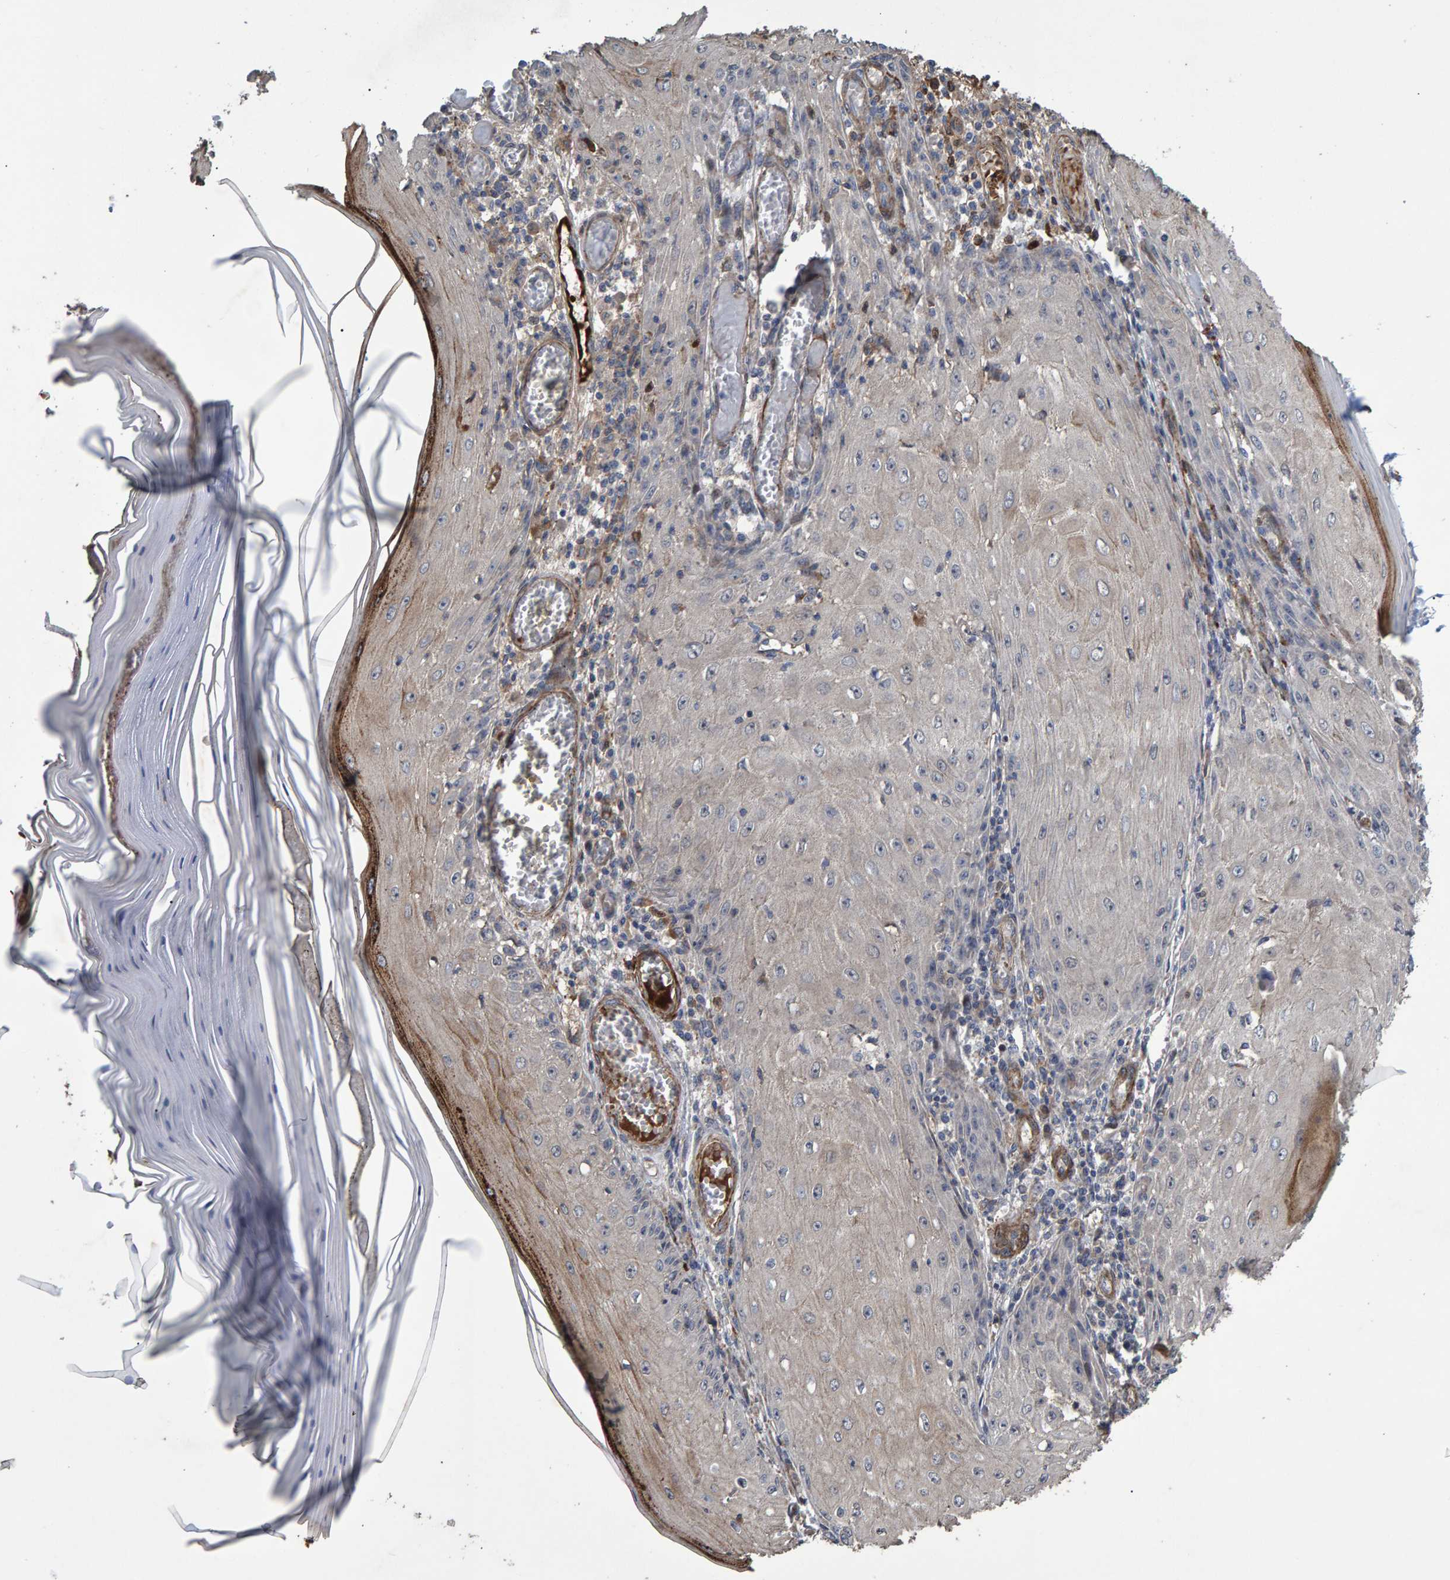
{"staining": {"intensity": "negative", "quantity": "none", "location": "none"}, "tissue": "skin cancer", "cell_type": "Tumor cells", "image_type": "cancer", "snomed": [{"axis": "morphology", "description": "Squamous cell carcinoma, NOS"}, {"axis": "topography", "description": "Skin"}], "caption": "This is an IHC photomicrograph of human squamous cell carcinoma (skin). There is no staining in tumor cells.", "gene": "SLIT2", "patient": {"sex": "female", "age": 73}}